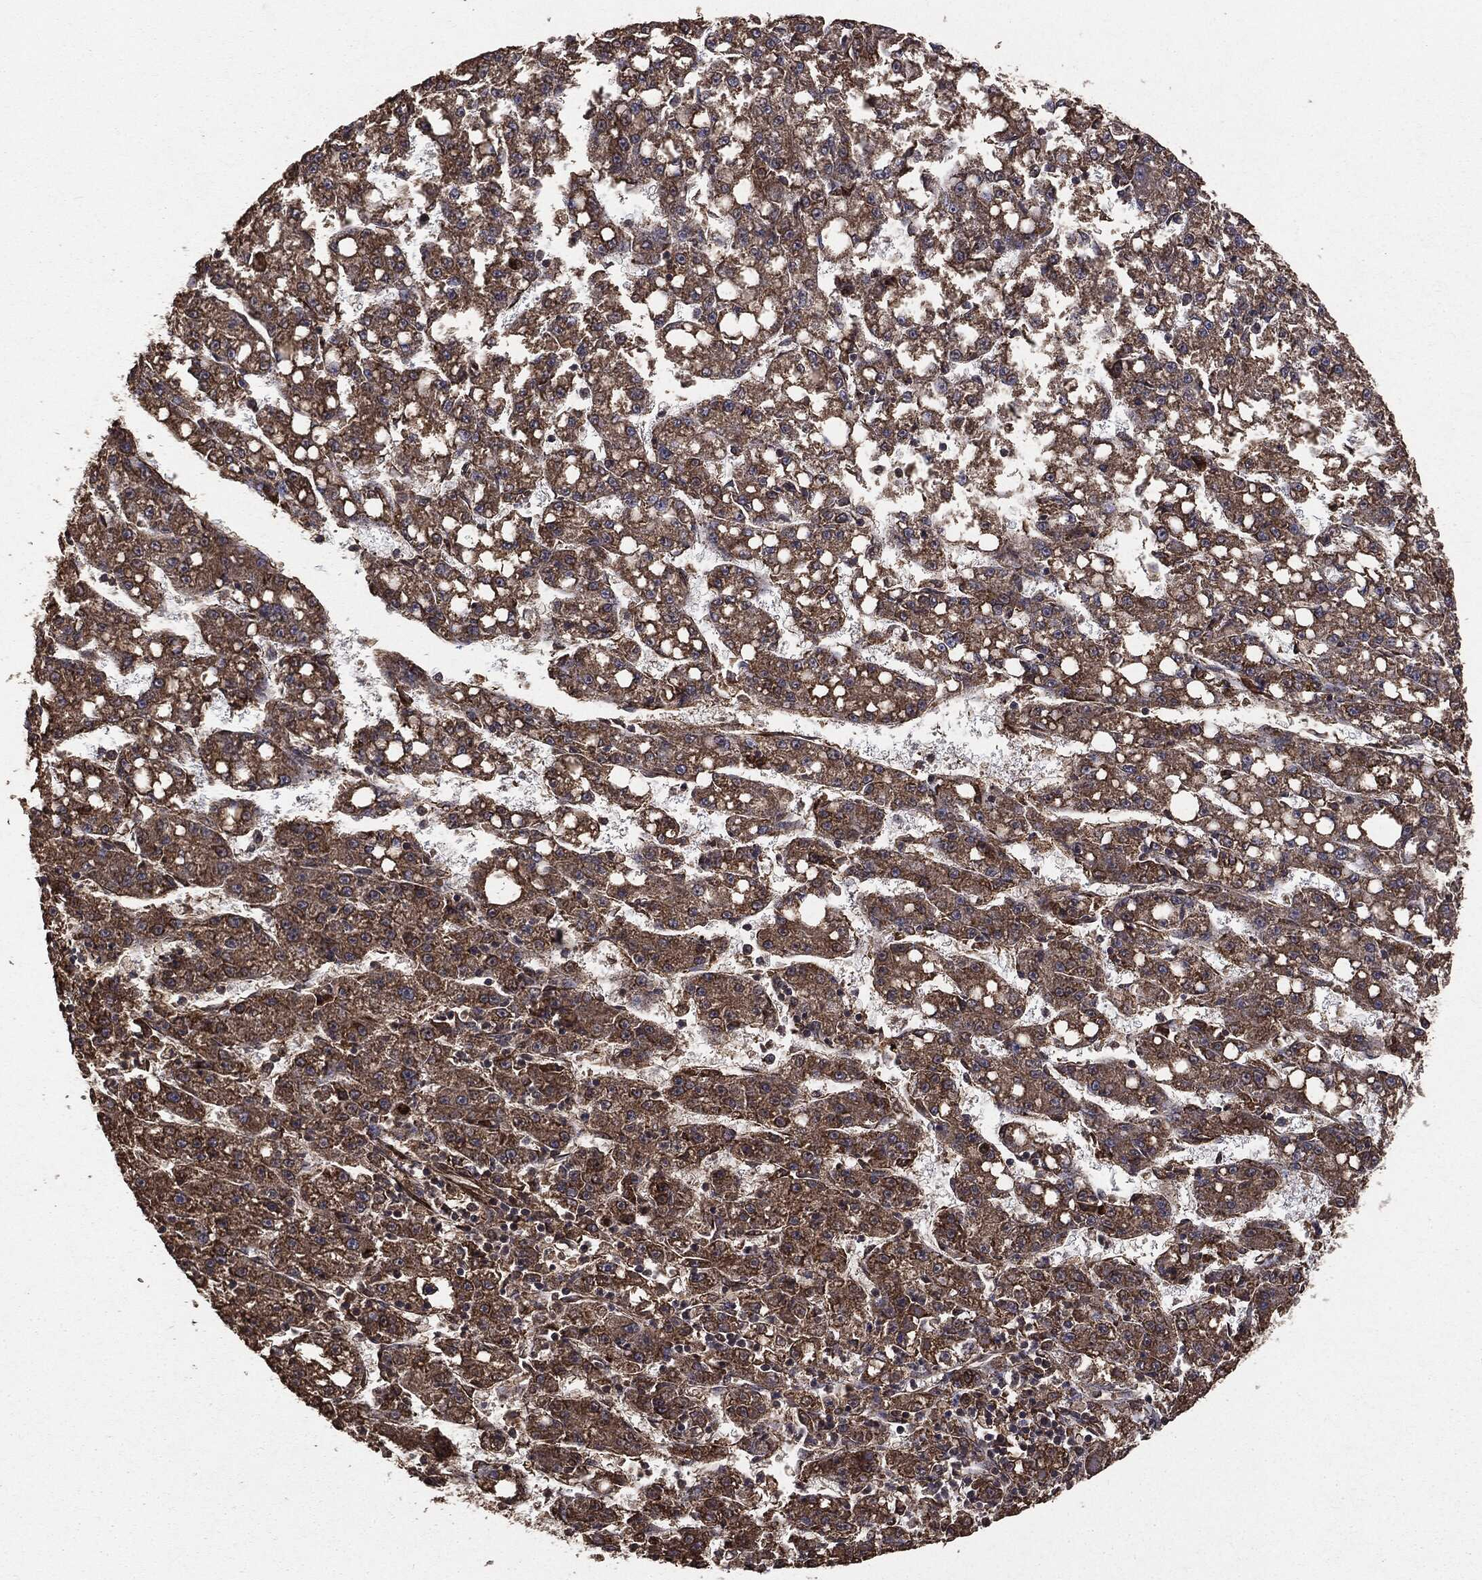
{"staining": {"intensity": "moderate", "quantity": "25%-75%", "location": "cytoplasmic/membranous"}, "tissue": "liver cancer", "cell_type": "Tumor cells", "image_type": "cancer", "snomed": [{"axis": "morphology", "description": "Carcinoma, Hepatocellular, NOS"}, {"axis": "topography", "description": "Liver"}], "caption": "This histopathology image reveals liver hepatocellular carcinoma stained with immunohistochemistry (IHC) to label a protein in brown. The cytoplasmic/membranous of tumor cells show moderate positivity for the protein. Nuclei are counter-stained blue.", "gene": "MTOR", "patient": {"sex": "female", "age": 65}}